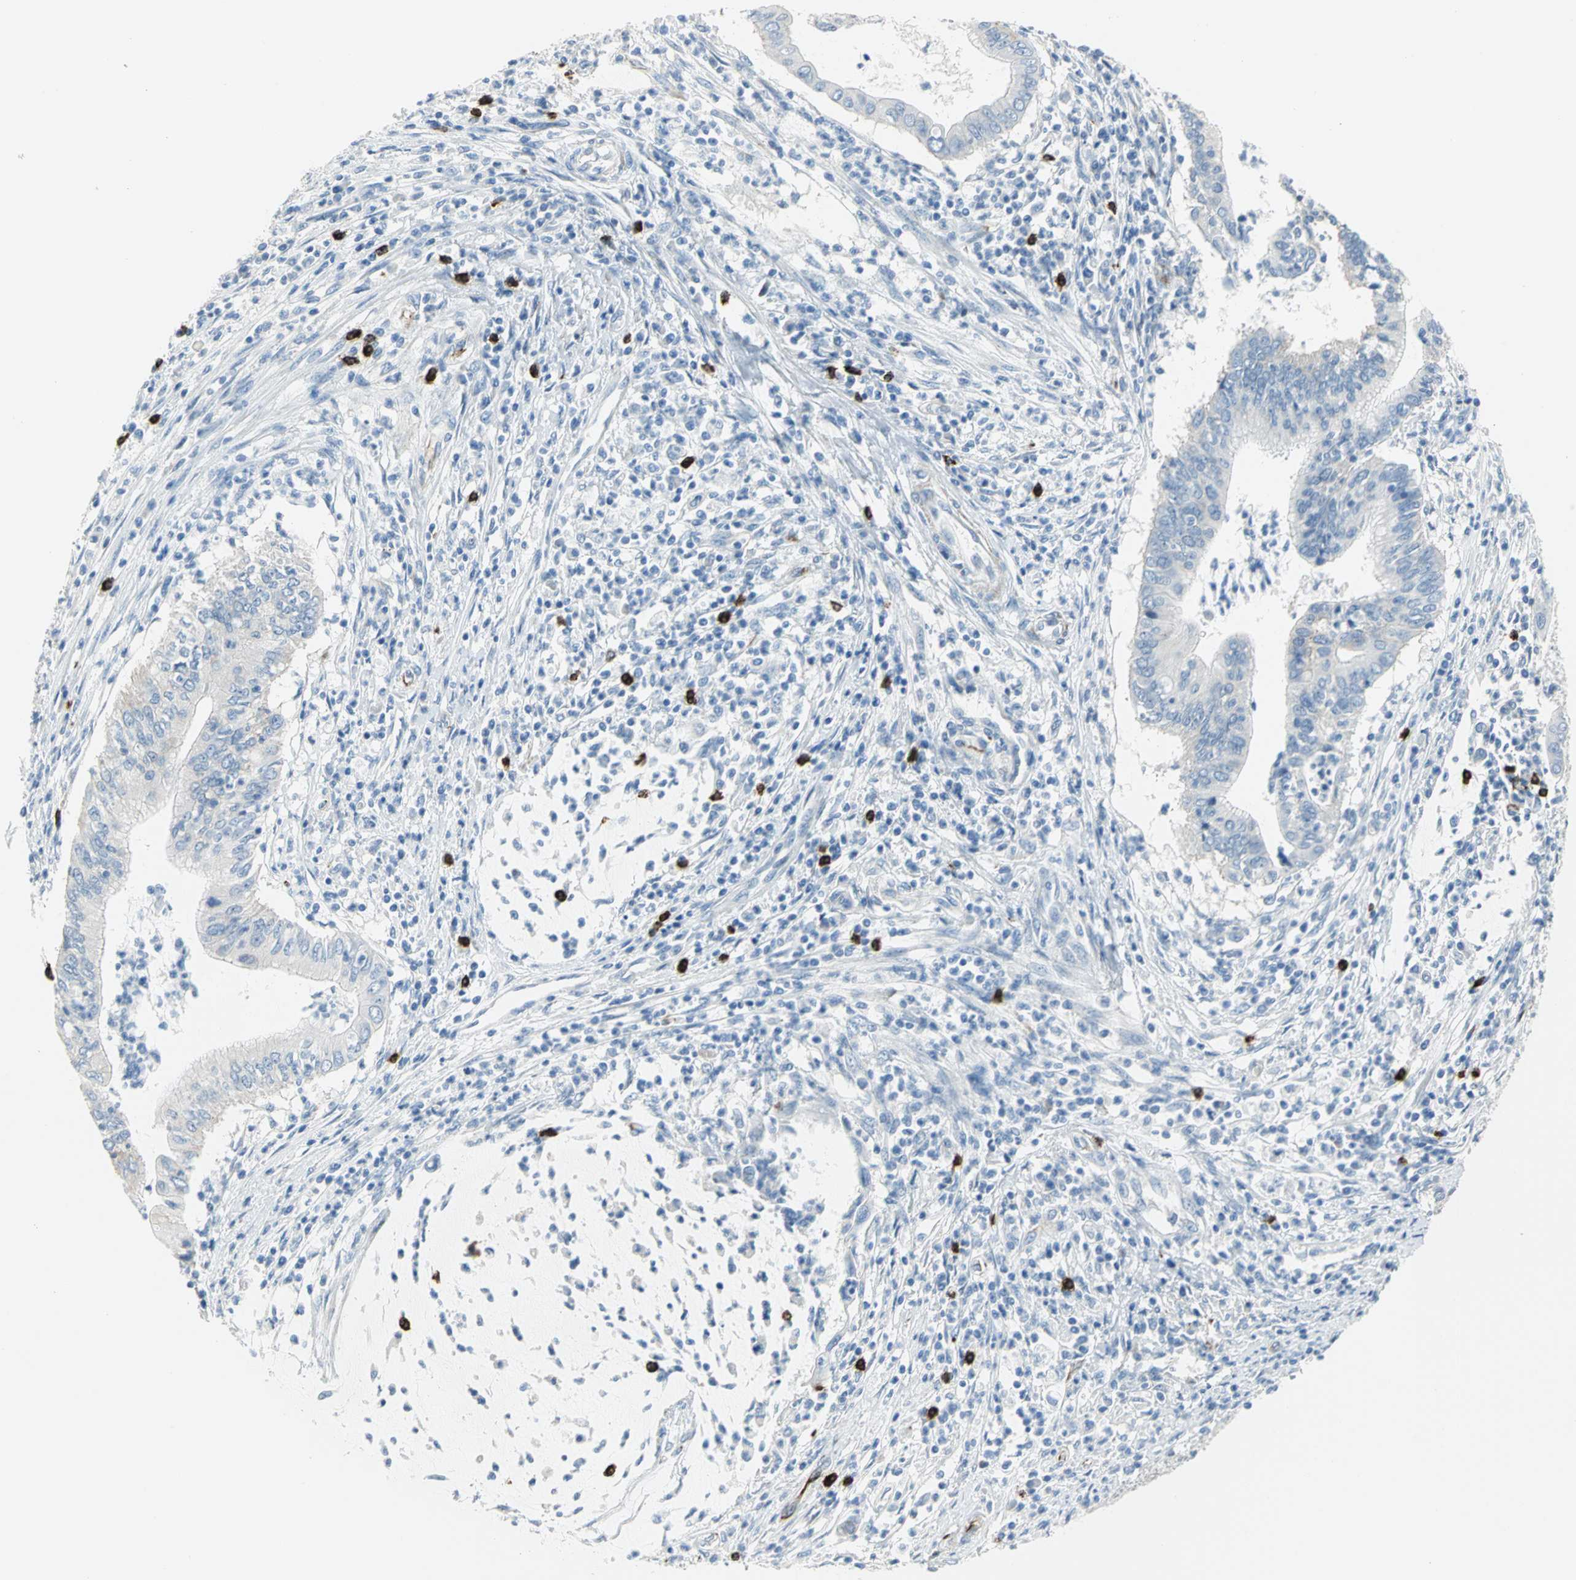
{"staining": {"intensity": "negative", "quantity": "none", "location": "none"}, "tissue": "cervical cancer", "cell_type": "Tumor cells", "image_type": "cancer", "snomed": [{"axis": "morphology", "description": "Adenocarcinoma, NOS"}, {"axis": "topography", "description": "Cervix"}], "caption": "A high-resolution photomicrograph shows IHC staining of adenocarcinoma (cervical), which demonstrates no significant expression in tumor cells.", "gene": "ALOX15", "patient": {"sex": "female", "age": 36}}